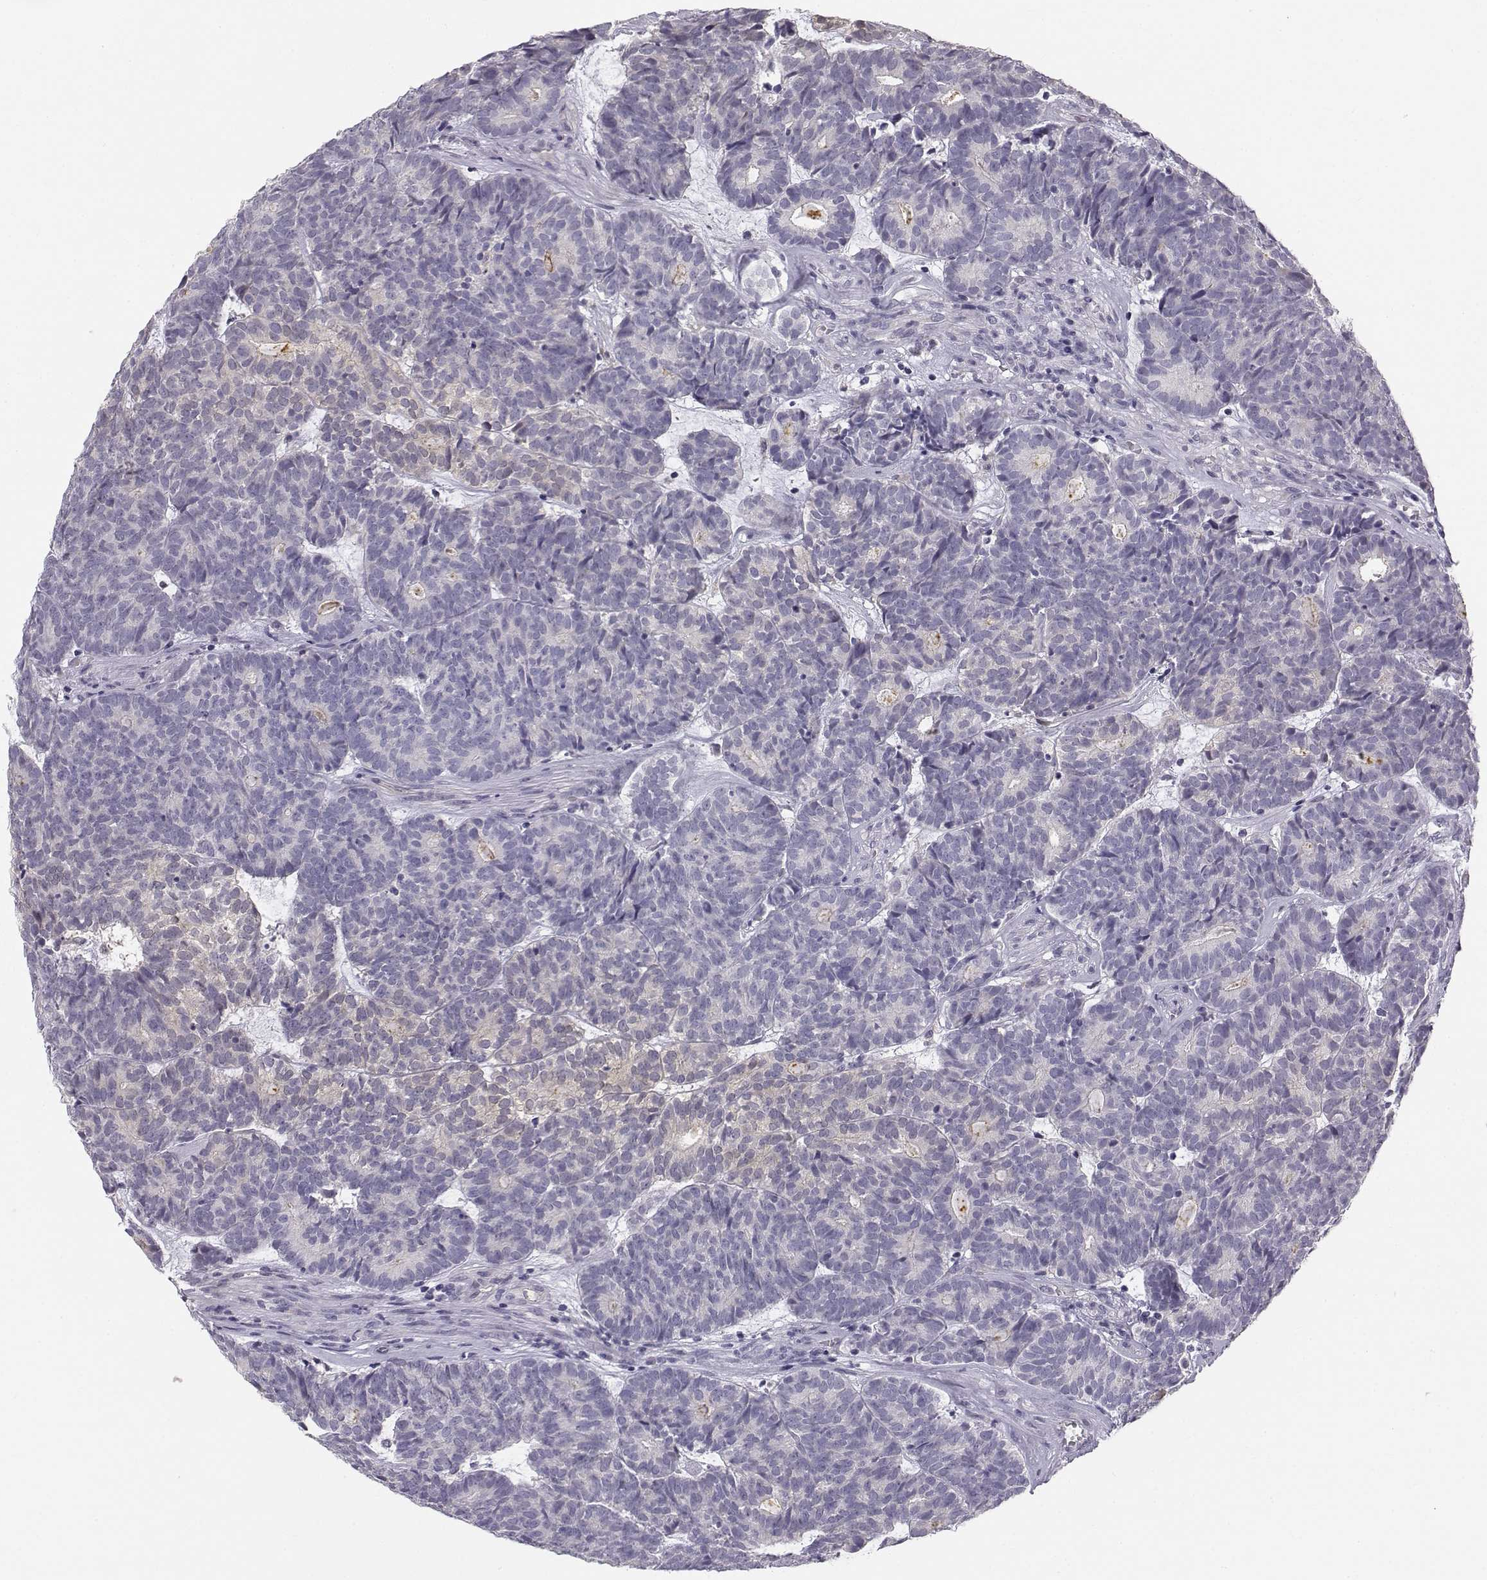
{"staining": {"intensity": "weak", "quantity": "<25%", "location": "cytoplasmic/membranous"}, "tissue": "head and neck cancer", "cell_type": "Tumor cells", "image_type": "cancer", "snomed": [{"axis": "morphology", "description": "Adenocarcinoma, NOS"}, {"axis": "topography", "description": "Head-Neck"}], "caption": "This is an immunohistochemistry (IHC) photomicrograph of human head and neck adenocarcinoma. There is no expression in tumor cells.", "gene": "ACSL6", "patient": {"sex": "female", "age": 81}}